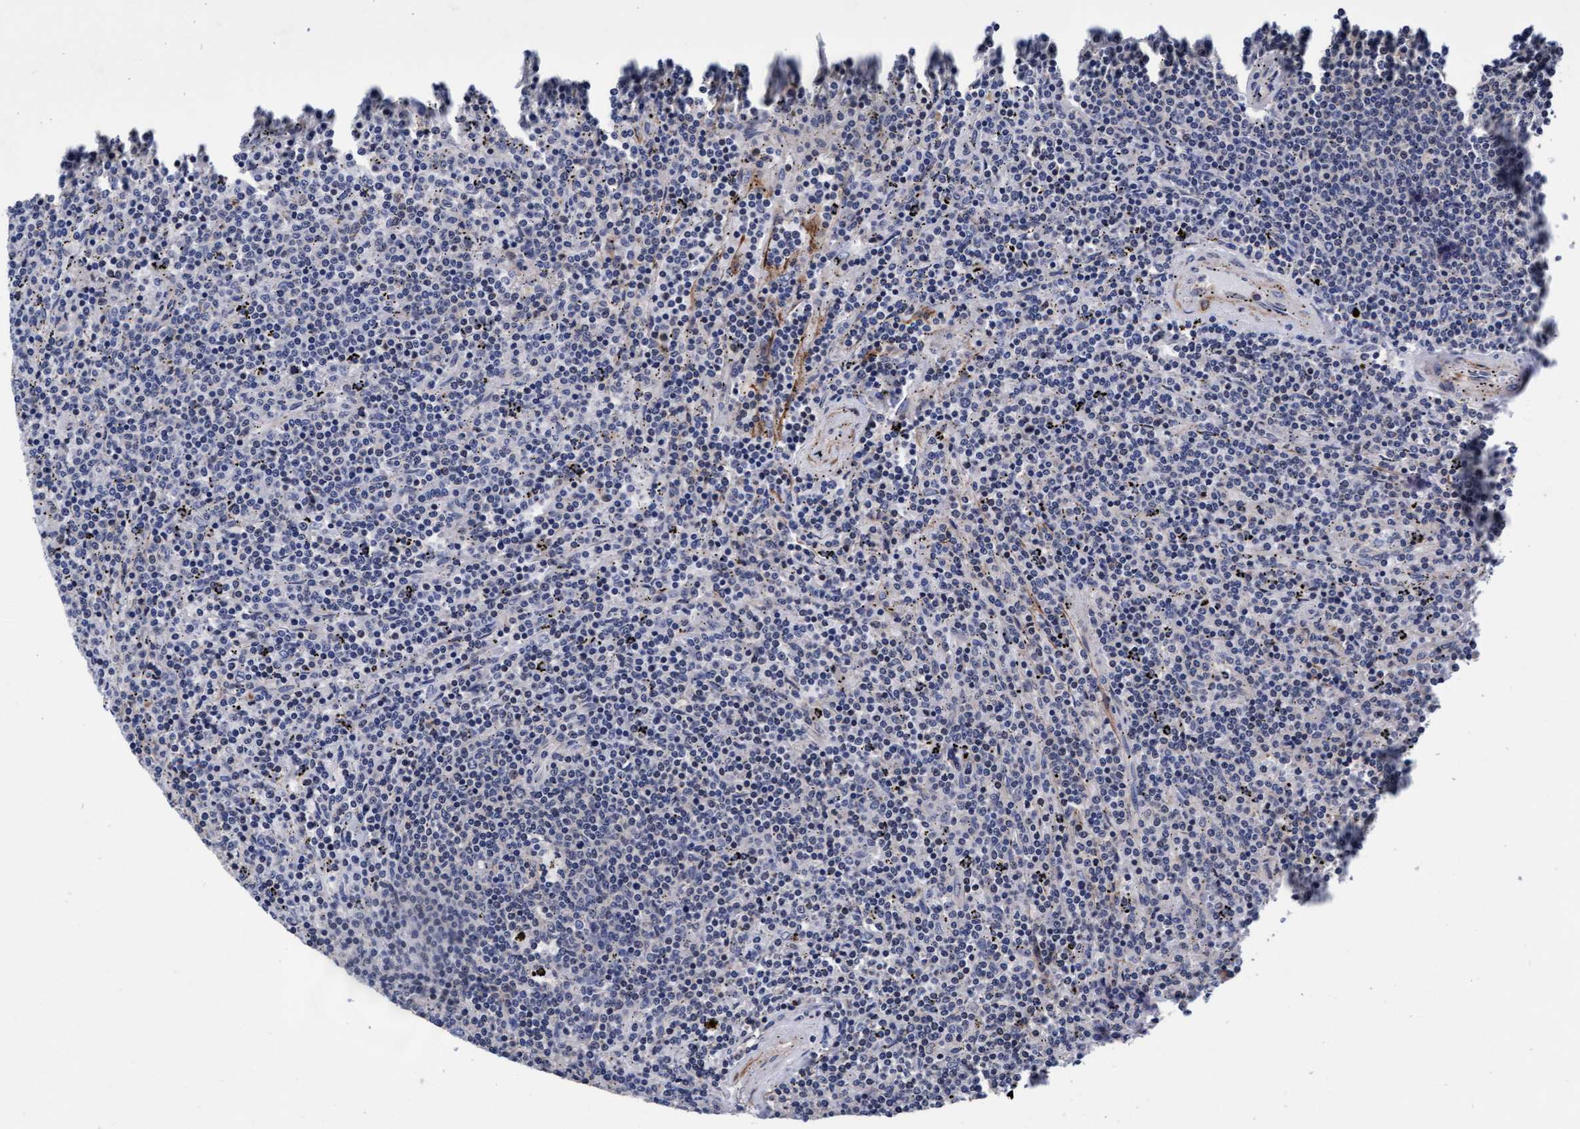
{"staining": {"intensity": "negative", "quantity": "none", "location": "none"}, "tissue": "lymphoma", "cell_type": "Tumor cells", "image_type": "cancer", "snomed": [{"axis": "morphology", "description": "Malignant lymphoma, non-Hodgkin's type, Low grade"}, {"axis": "topography", "description": "Spleen"}], "caption": "Immunohistochemistry of lymphoma exhibits no expression in tumor cells.", "gene": "EFCAB13", "patient": {"sex": "female", "age": 50}}